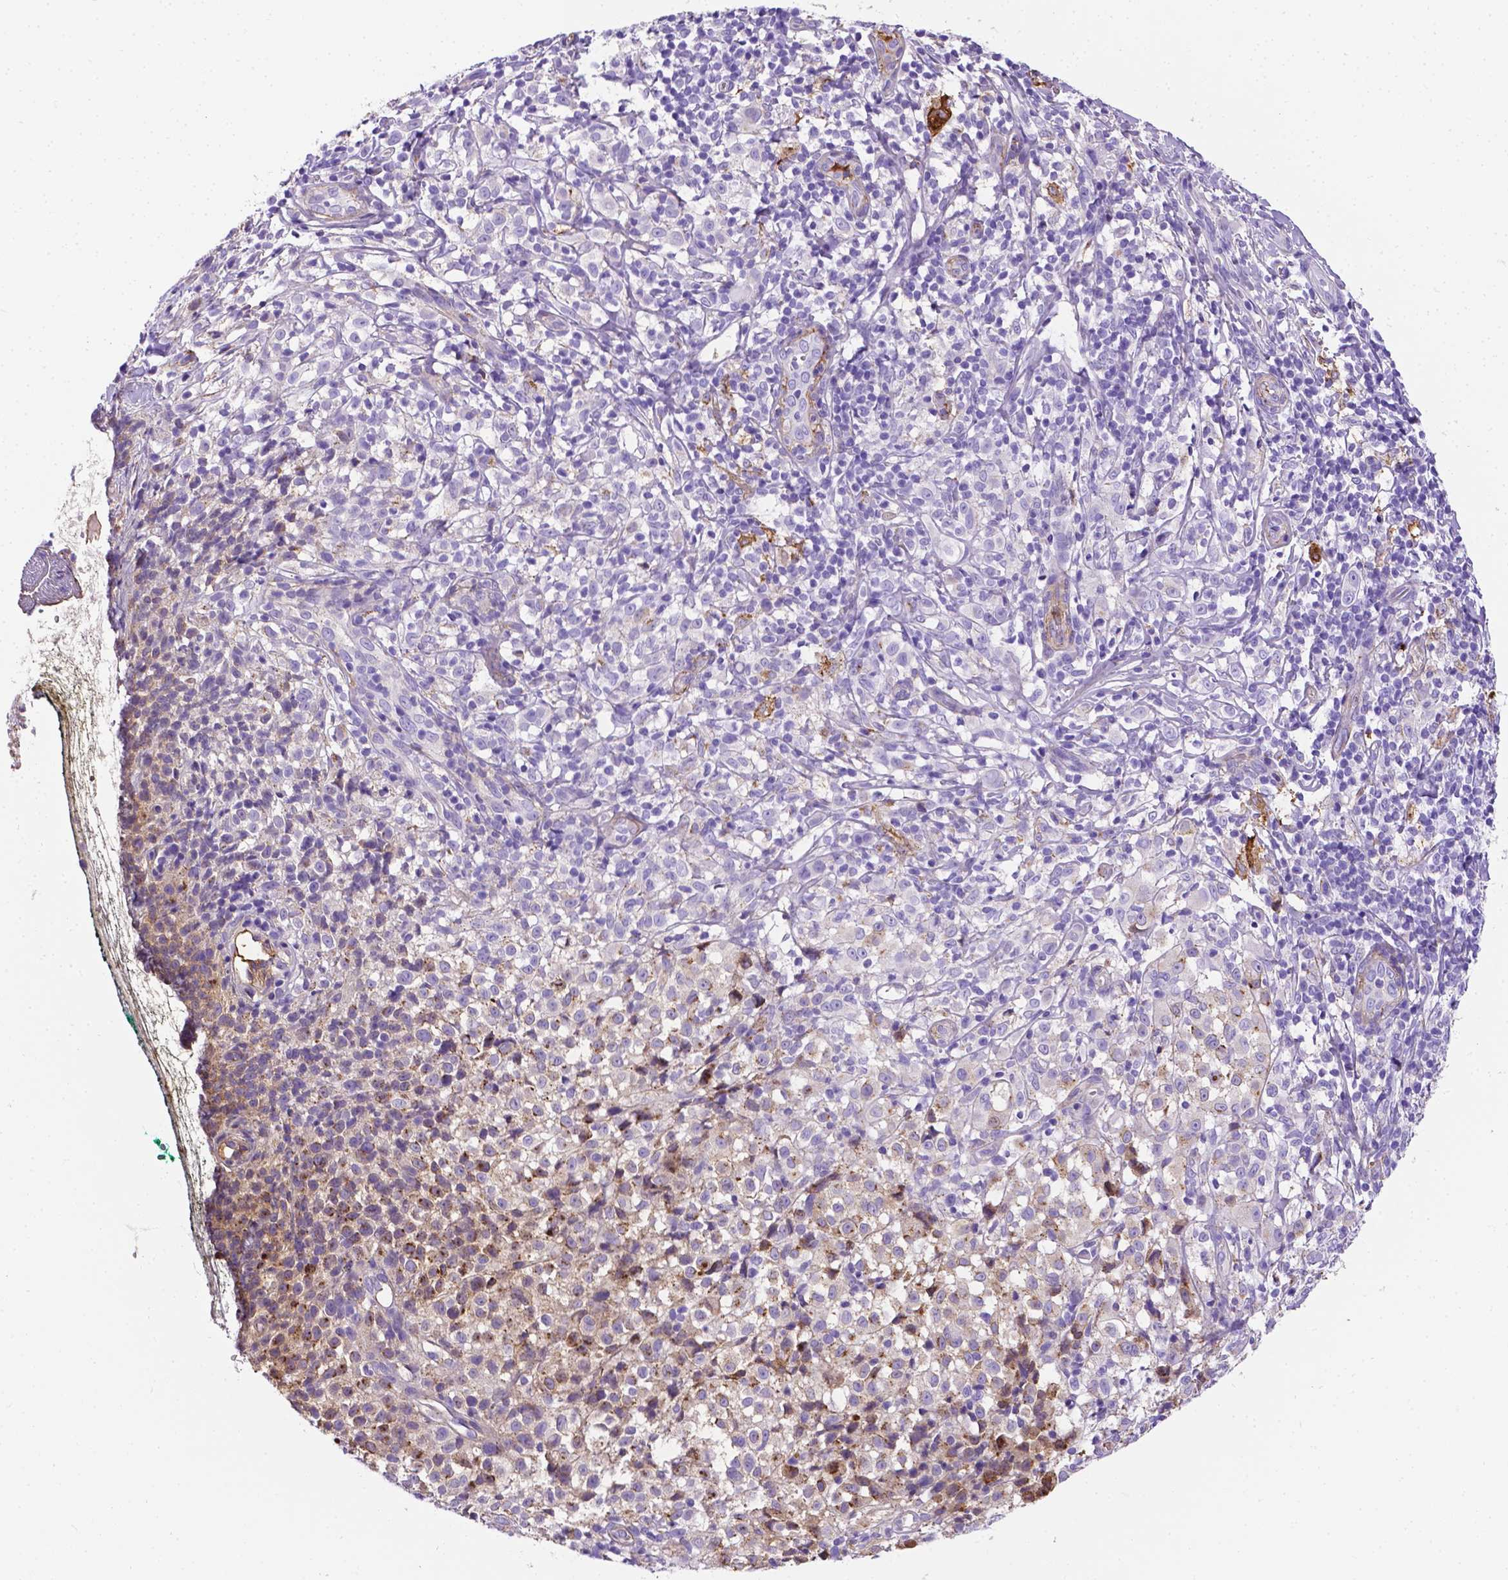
{"staining": {"intensity": "negative", "quantity": "none", "location": "none"}, "tissue": "melanoma", "cell_type": "Tumor cells", "image_type": "cancer", "snomed": [{"axis": "morphology", "description": "Malignant melanoma, NOS"}, {"axis": "topography", "description": "Skin"}], "caption": "Human melanoma stained for a protein using immunohistochemistry demonstrates no expression in tumor cells.", "gene": "APOE", "patient": {"sex": "male", "age": 85}}